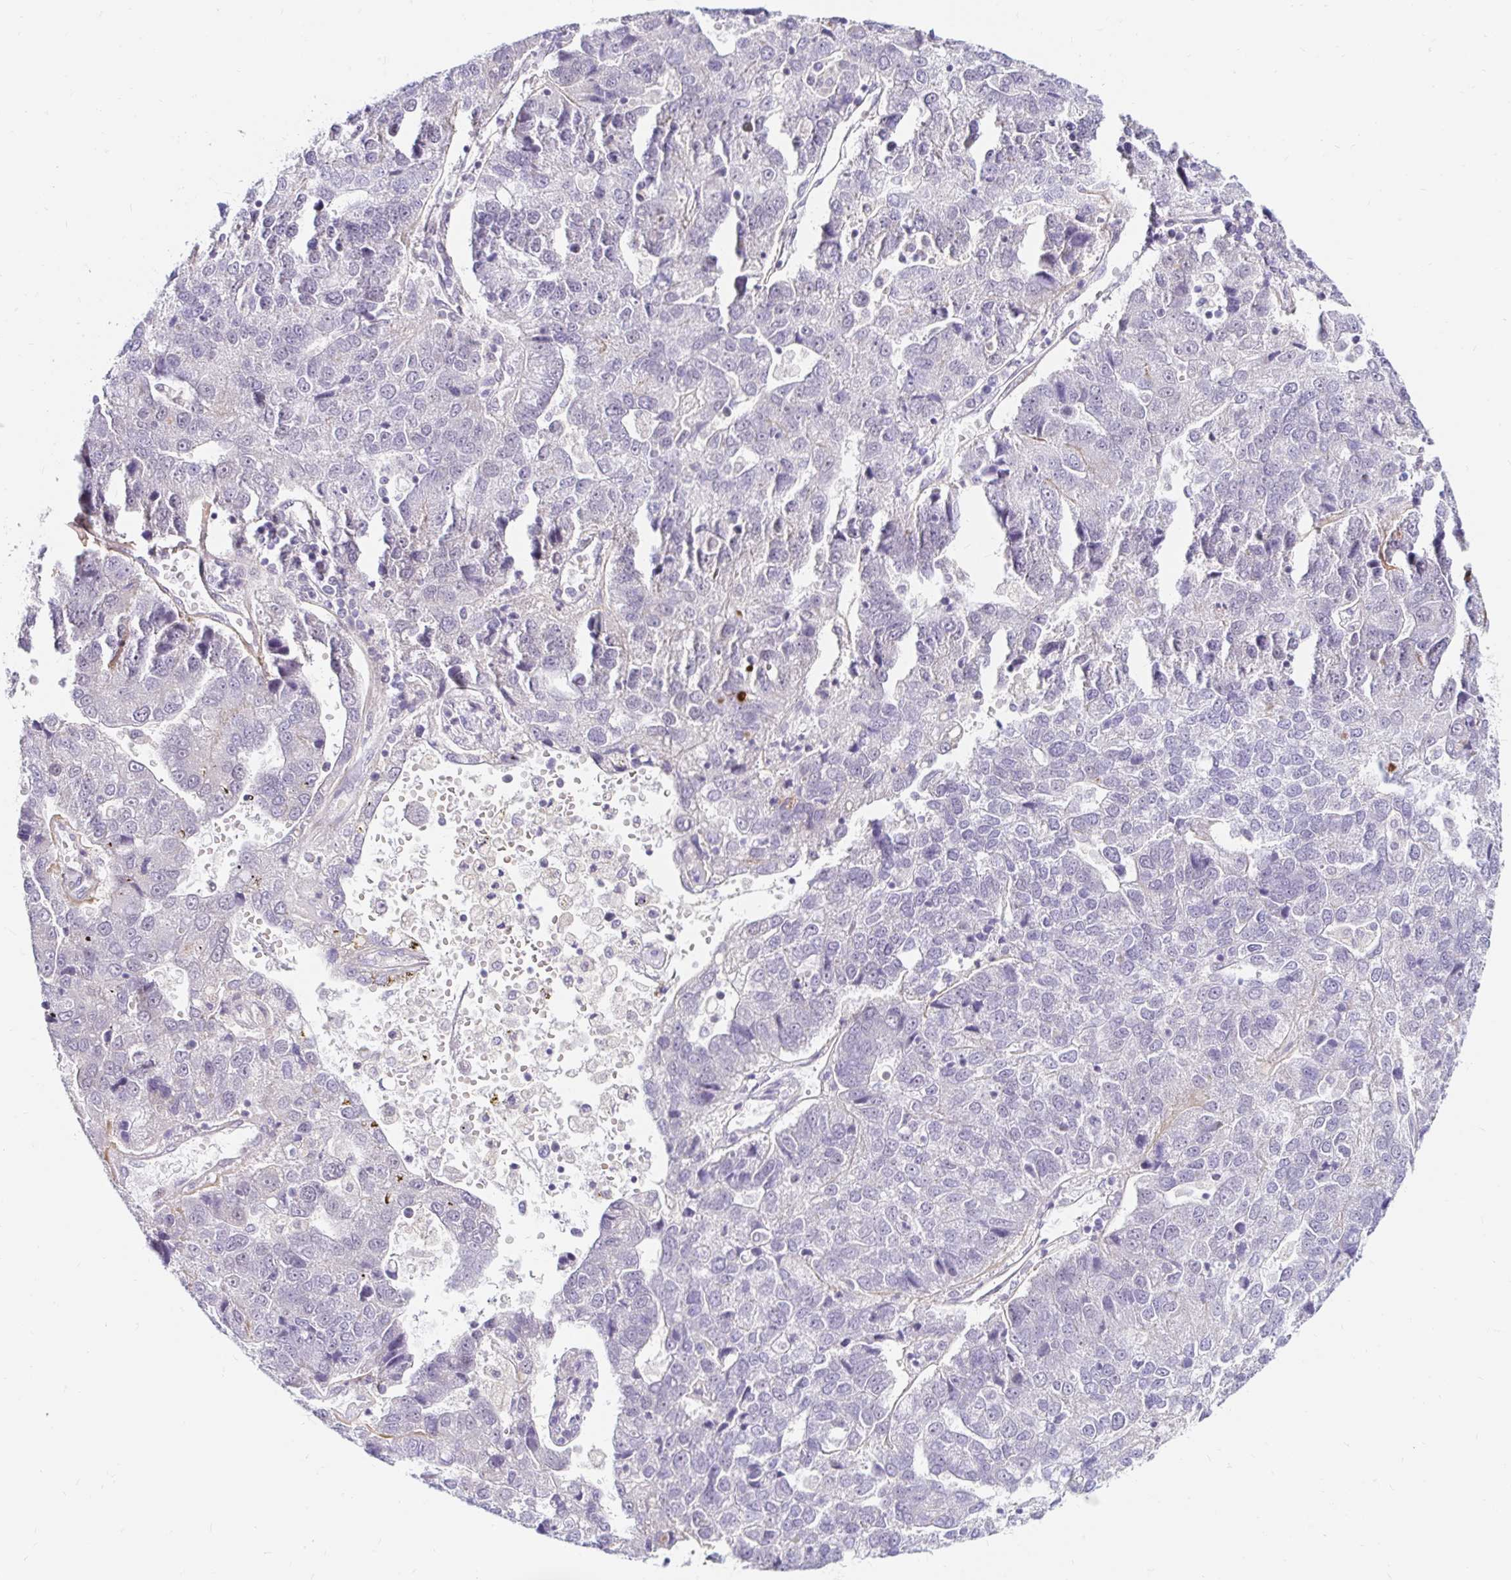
{"staining": {"intensity": "negative", "quantity": "none", "location": "none"}, "tissue": "pancreatic cancer", "cell_type": "Tumor cells", "image_type": "cancer", "snomed": [{"axis": "morphology", "description": "Adenocarcinoma, NOS"}, {"axis": "topography", "description": "Pancreas"}], "caption": "DAB (3,3'-diaminobenzidine) immunohistochemical staining of adenocarcinoma (pancreatic) exhibits no significant positivity in tumor cells. The staining was performed using DAB to visualize the protein expression in brown, while the nuclei were stained in blue with hematoxylin (Magnification: 20x).", "gene": "GUCY1A1", "patient": {"sex": "female", "age": 61}}